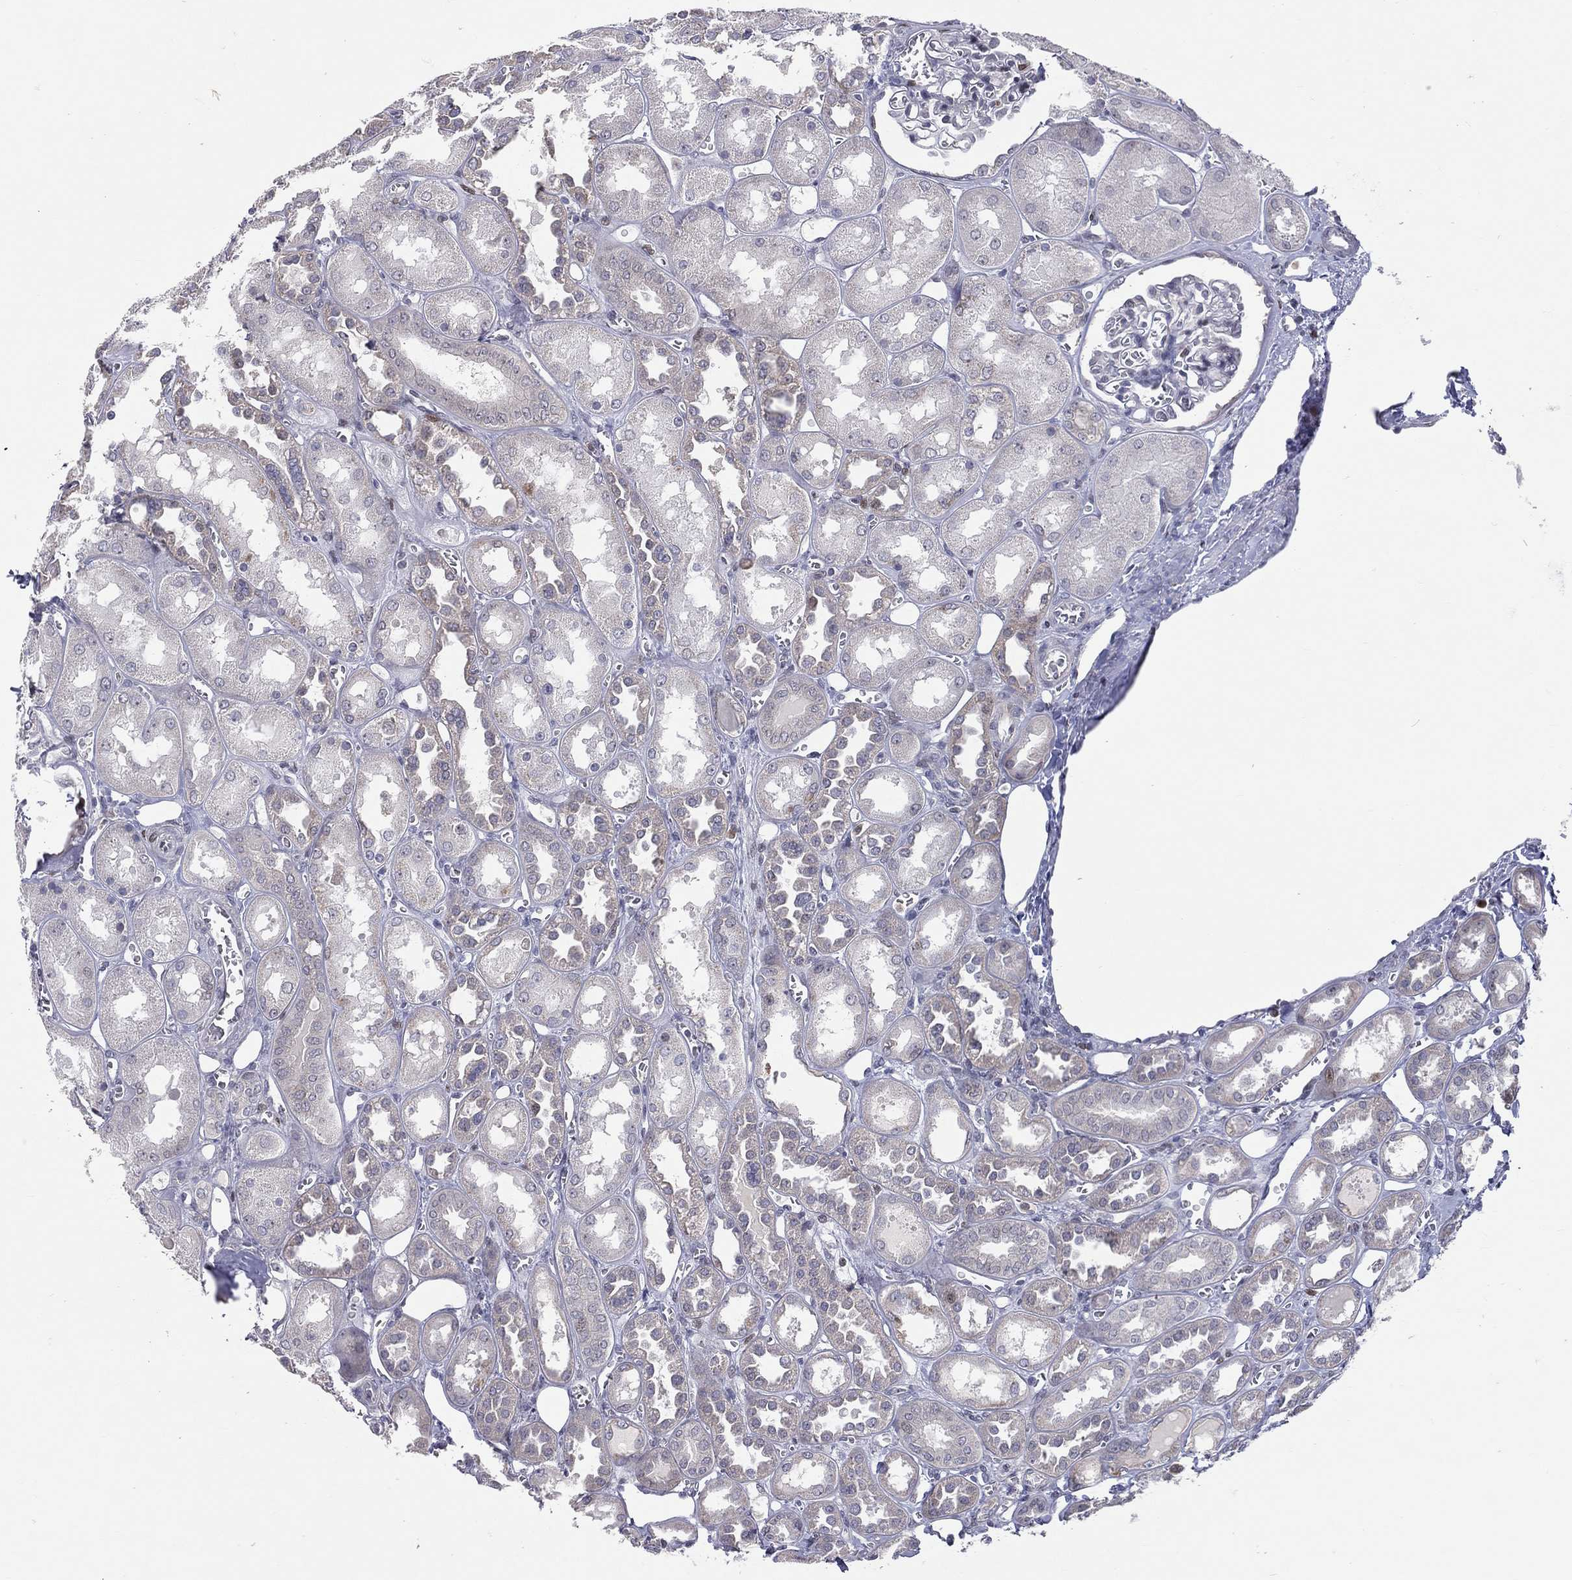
{"staining": {"intensity": "moderate", "quantity": "<25%", "location": "nuclear"}, "tissue": "kidney", "cell_type": "Cells in glomeruli", "image_type": "normal", "snomed": [{"axis": "morphology", "description": "Normal tissue, NOS"}, {"axis": "topography", "description": "Kidney"}], "caption": "Immunohistochemical staining of unremarkable kidney shows low levels of moderate nuclear staining in approximately <25% of cells in glomeruli. (IHC, brightfield microscopy, high magnification).", "gene": "DBF4B", "patient": {"sex": "male", "age": 73}}